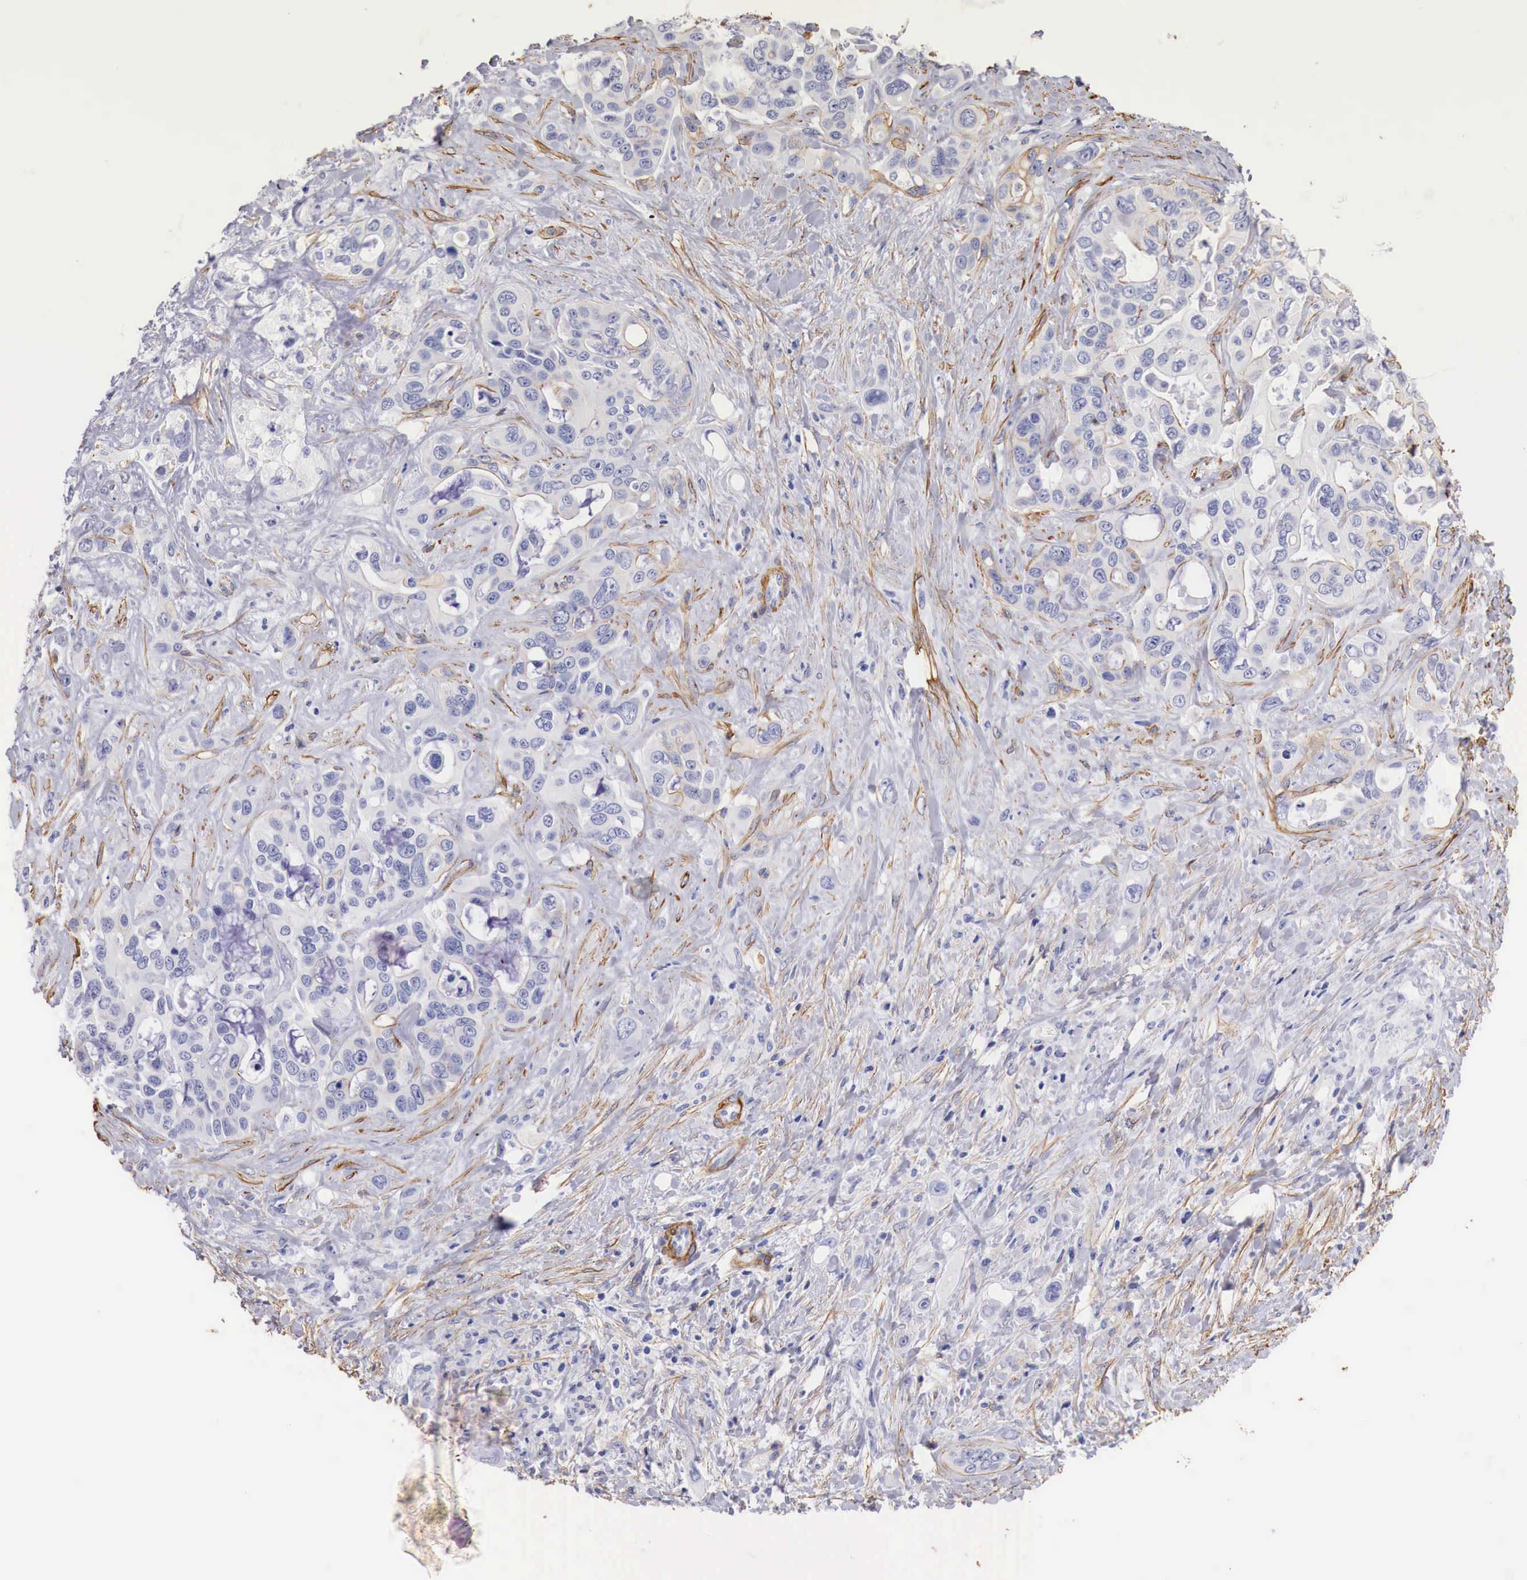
{"staining": {"intensity": "weak", "quantity": "<25%", "location": "cytoplasmic/membranous"}, "tissue": "liver cancer", "cell_type": "Tumor cells", "image_type": "cancer", "snomed": [{"axis": "morphology", "description": "Cholangiocarcinoma"}, {"axis": "topography", "description": "Liver"}], "caption": "Immunohistochemistry (IHC) photomicrograph of human liver cholangiocarcinoma stained for a protein (brown), which exhibits no positivity in tumor cells.", "gene": "TPM1", "patient": {"sex": "female", "age": 79}}